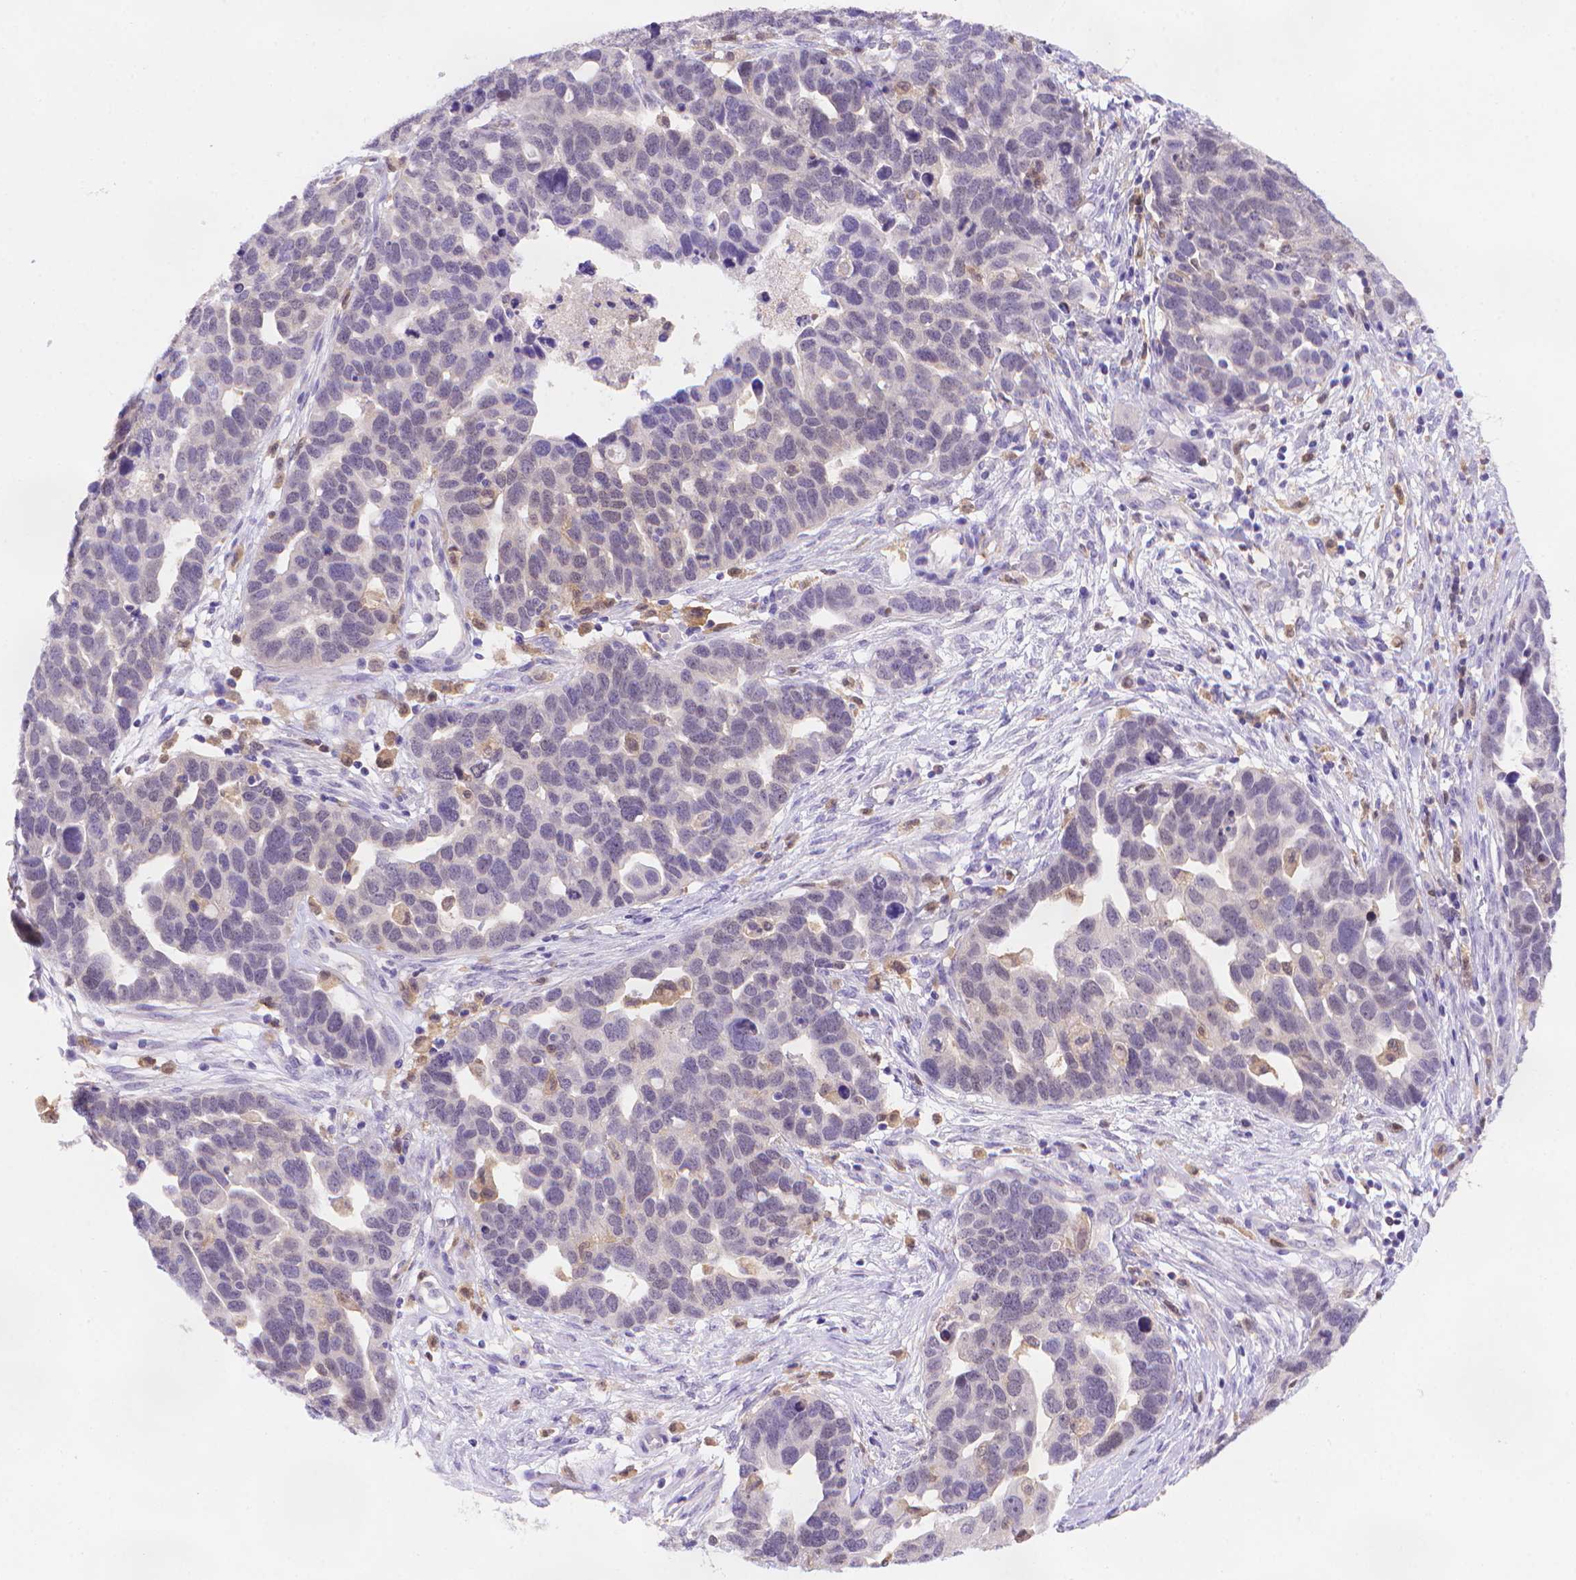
{"staining": {"intensity": "negative", "quantity": "none", "location": "none"}, "tissue": "ovarian cancer", "cell_type": "Tumor cells", "image_type": "cancer", "snomed": [{"axis": "morphology", "description": "Cystadenocarcinoma, serous, NOS"}, {"axis": "topography", "description": "Ovary"}], "caption": "DAB immunohistochemical staining of ovarian cancer reveals no significant expression in tumor cells.", "gene": "FGD2", "patient": {"sex": "female", "age": 54}}